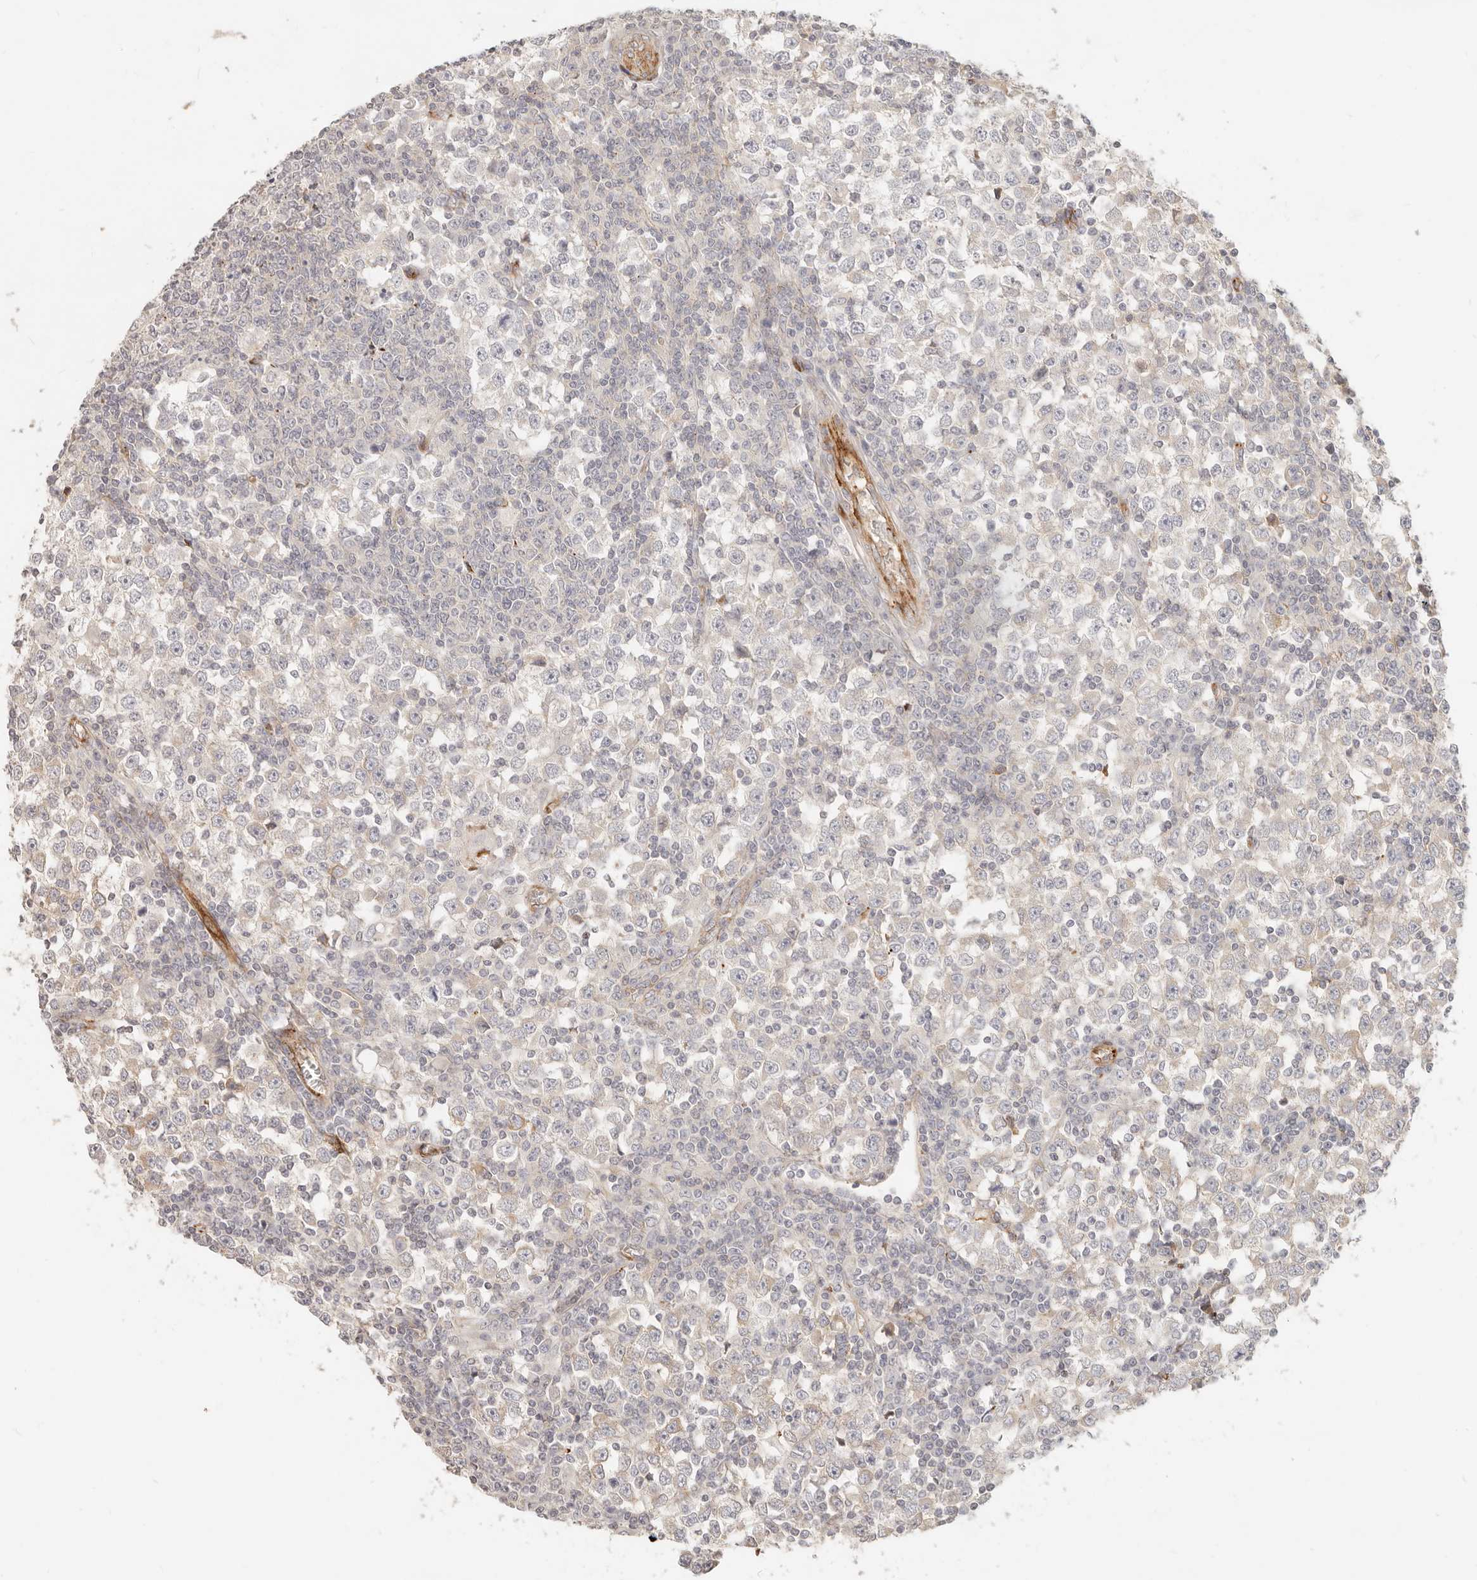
{"staining": {"intensity": "negative", "quantity": "none", "location": "none"}, "tissue": "testis cancer", "cell_type": "Tumor cells", "image_type": "cancer", "snomed": [{"axis": "morphology", "description": "Seminoma, NOS"}, {"axis": "topography", "description": "Testis"}], "caption": "Tumor cells show no significant expression in testis cancer. (DAB (3,3'-diaminobenzidine) immunohistochemistry visualized using brightfield microscopy, high magnification).", "gene": "SASS6", "patient": {"sex": "male", "age": 65}}